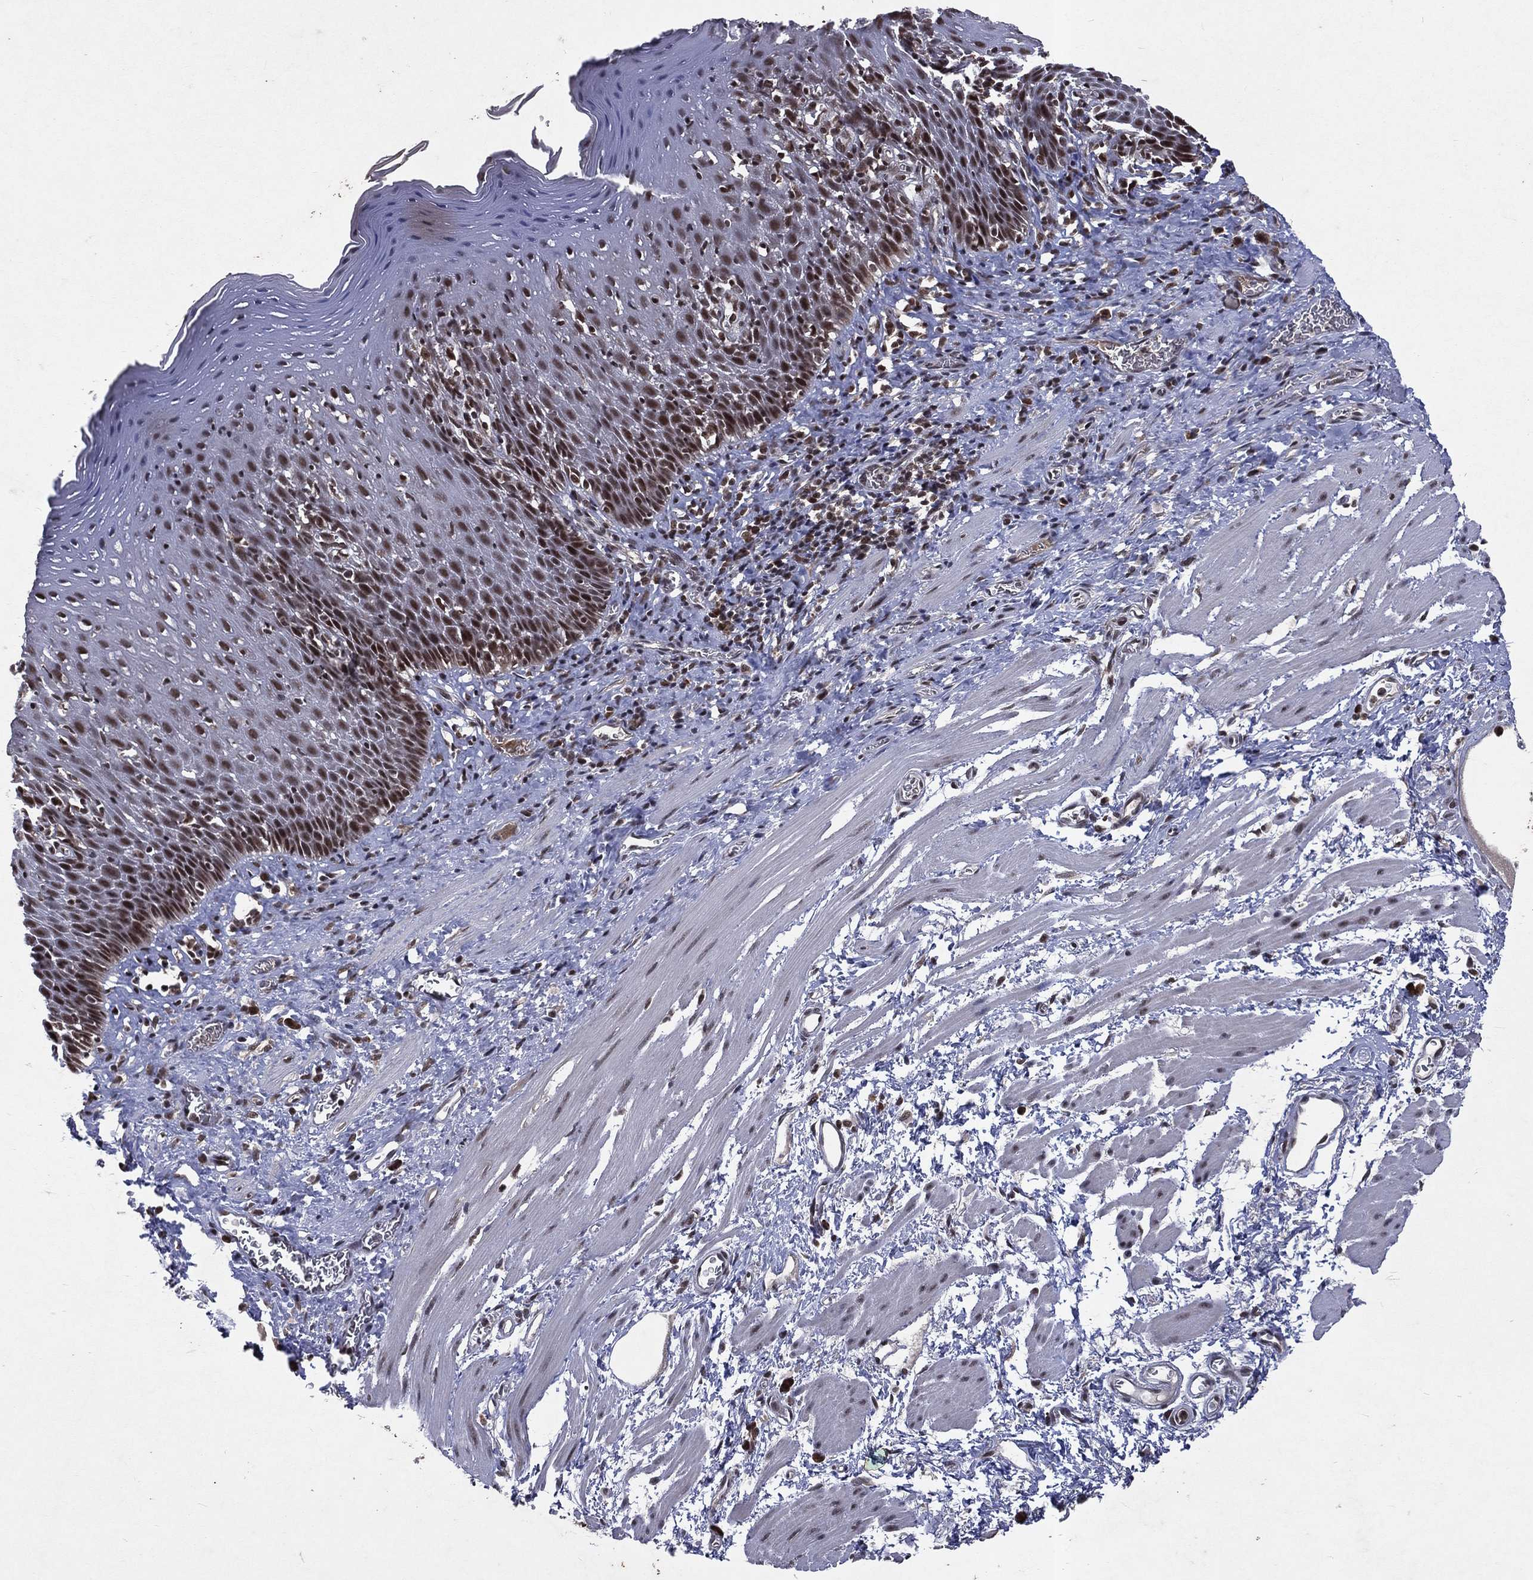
{"staining": {"intensity": "strong", "quantity": "<25%", "location": "cytoplasmic/membranous,nuclear"}, "tissue": "esophagus", "cell_type": "Squamous epithelial cells", "image_type": "normal", "snomed": [{"axis": "morphology", "description": "Normal tissue, NOS"}, {"axis": "morphology", "description": "Adenocarcinoma, NOS"}, {"axis": "topography", "description": "Esophagus"}, {"axis": "topography", "description": "Stomach, upper"}], "caption": "This is an image of IHC staining of unremarkable esophagus, which shows strong staining in the cytoplasmic/membranous,nuclear of squamous epithelial cells.", "gene": "DMAP1", "patient": {"sex": "male", "age": 74}}